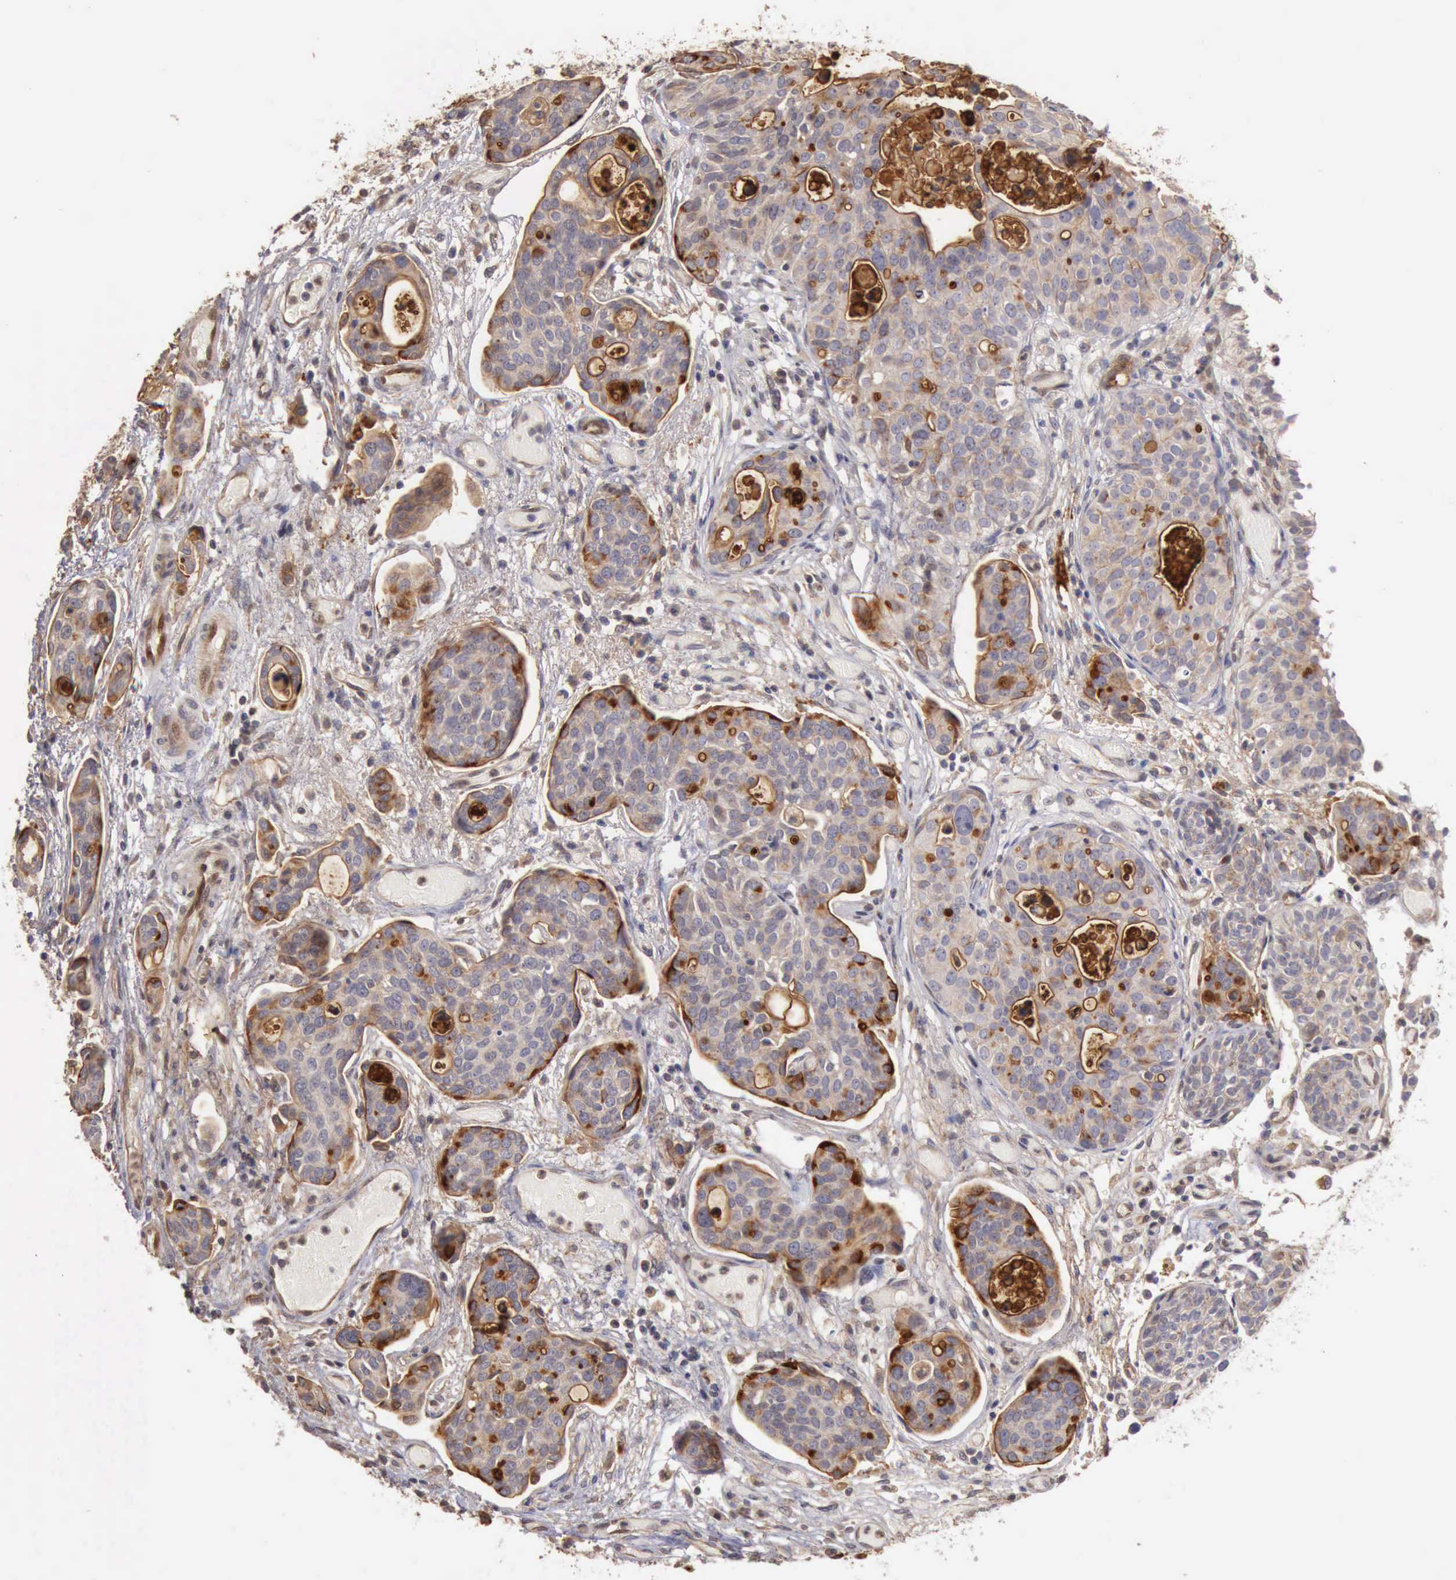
{"staining": {"intensity": "negative", "quantity": "none", "location": "none"}, "tissue": "urothelial cancer", "cell_type": "Tumor cells", "image_type": "cancer", "snomed": [{"axis": "morphology", "description": "Urothelial carcinoma, High grade"}, {"axis": "topography", "description": "Urinary bladder"}], "caption": "This micrograph is of urothelial cancer stained with IHC to label a protein in brown with the nuclei are counter-stained blue. There is no staining in tumor cells.", "gene": "BMX", "patient": {"sex": "male", "age": 78}}